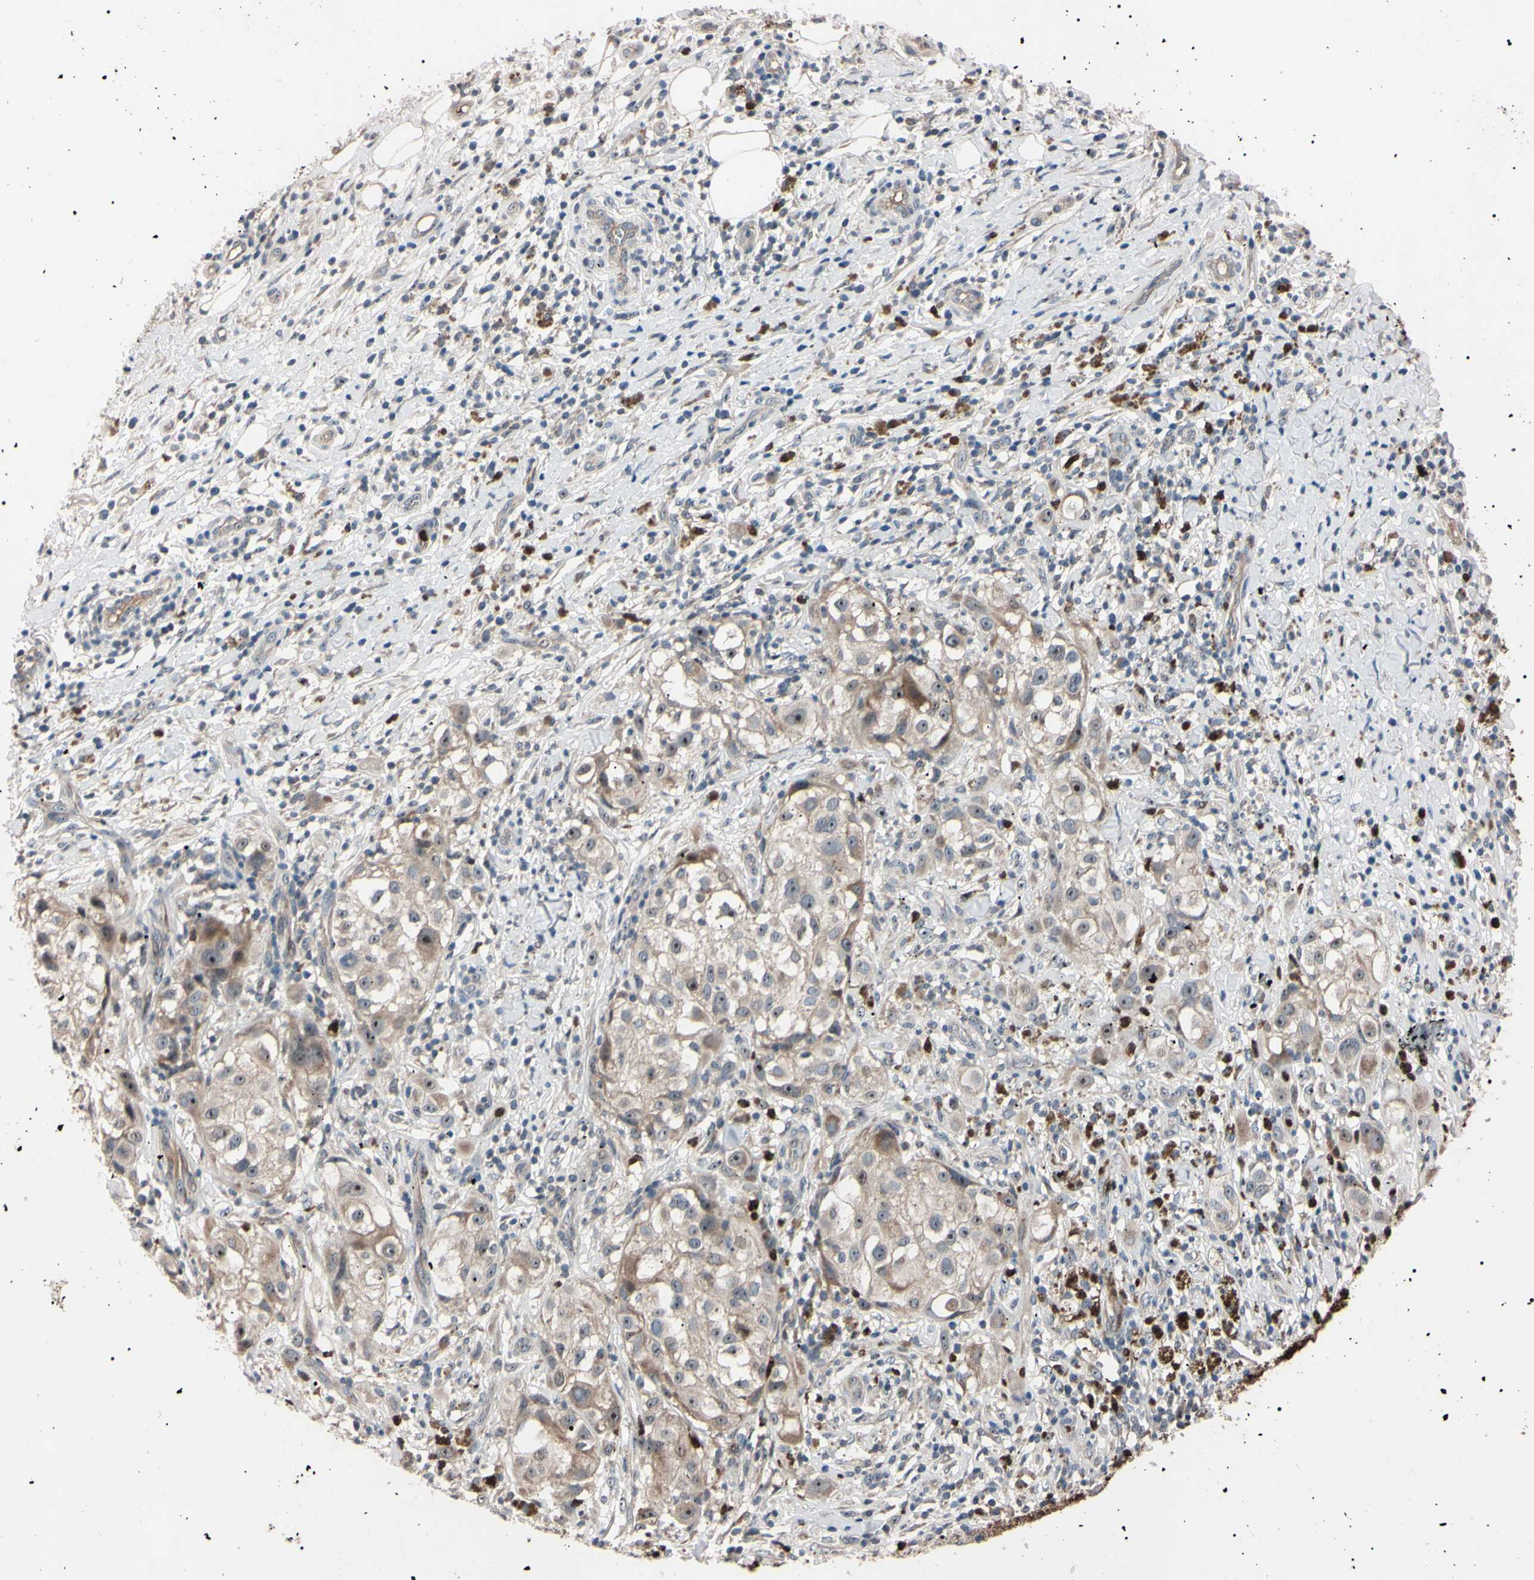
{"staining": {"intensity": "moderate", "quantity": "25%-75%", "location": "cytoplasmic/membranous,nuclear"}, "tissue": "melanoma", "cell_type": "Tumor cells", "image_type": "cancer", "snomed": [{"axis": "morphology", "description": "Necrosis, NOS"}, {"axis": "morphology", "description": "Malignant melanoma, NOS"}, {"axis": "topography", "description": "Skin"}], "caption": "Immunohistochemistry (IHC) of malignant melanoma demonstrates medium levels of moderate cytoplasmic/membranous and nuclear positivity in about 25%-75% of tumor cells.", "gene": "TRAF5", "patient": {"sex": "female", "age": 87}}